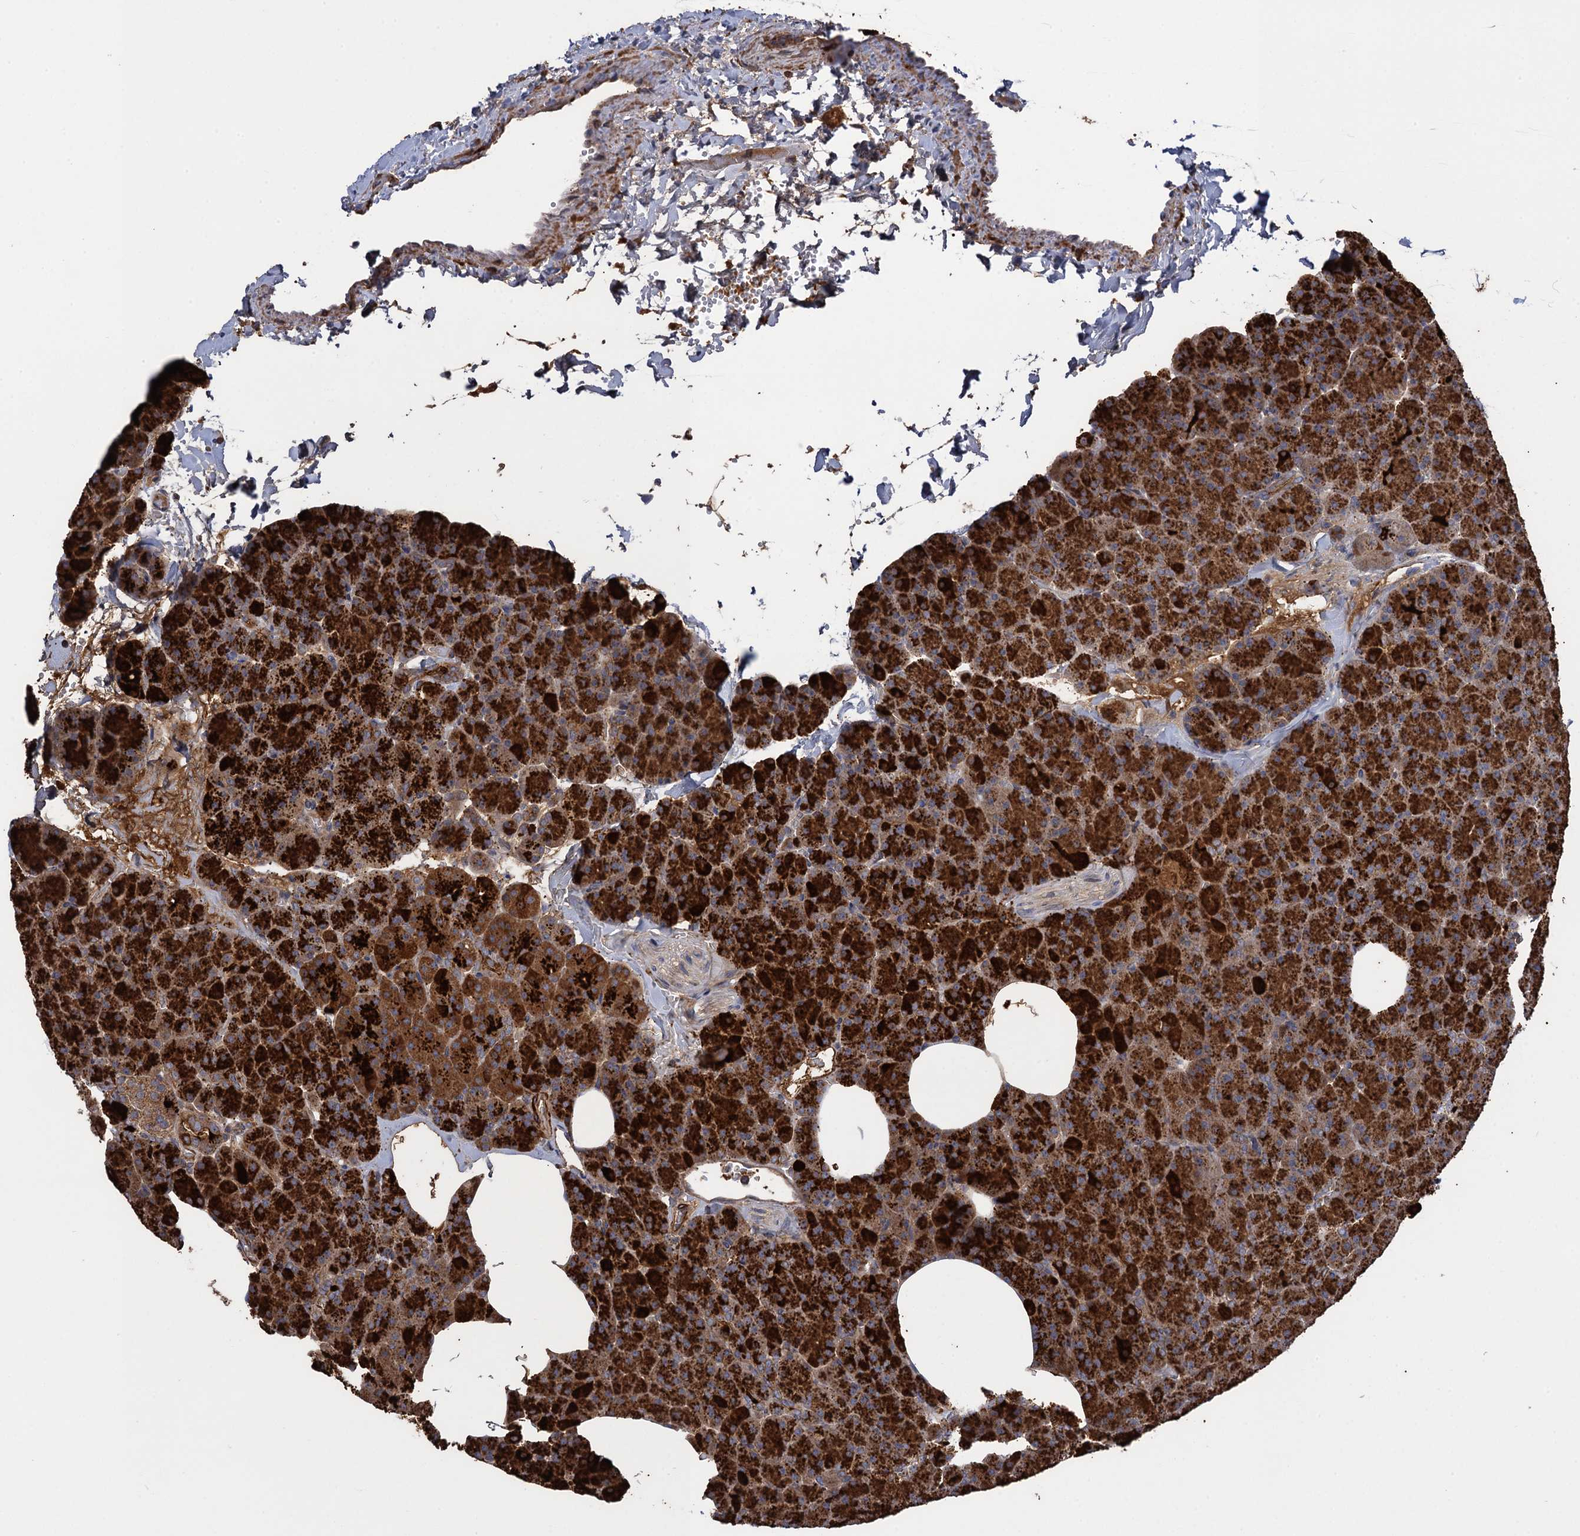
{"staining": {"intensity": "strong", "quantity": ">75%", "location": "cytoplasmic/membranous"}, "tissue": "pancreas", "cell_type": "Exocrine glandular cells", "image_type": "normal", "snomed": [{"axis": "morphology", "description": "Normal tissue, NOS"}, {"axis": "morphology", "description": "Carcinoid, malignant, NOS"}, {"axis": "topography", "description": "Pancreas"}], "caption": "This is a micrograph of immunohistochemistry staining of benign pancreas, which shows strong staining in the cytoplasmic/membranous of exocrine glandular cells.", "gene": "WDR88", "patient": {"sex": "female", "age": 35}}